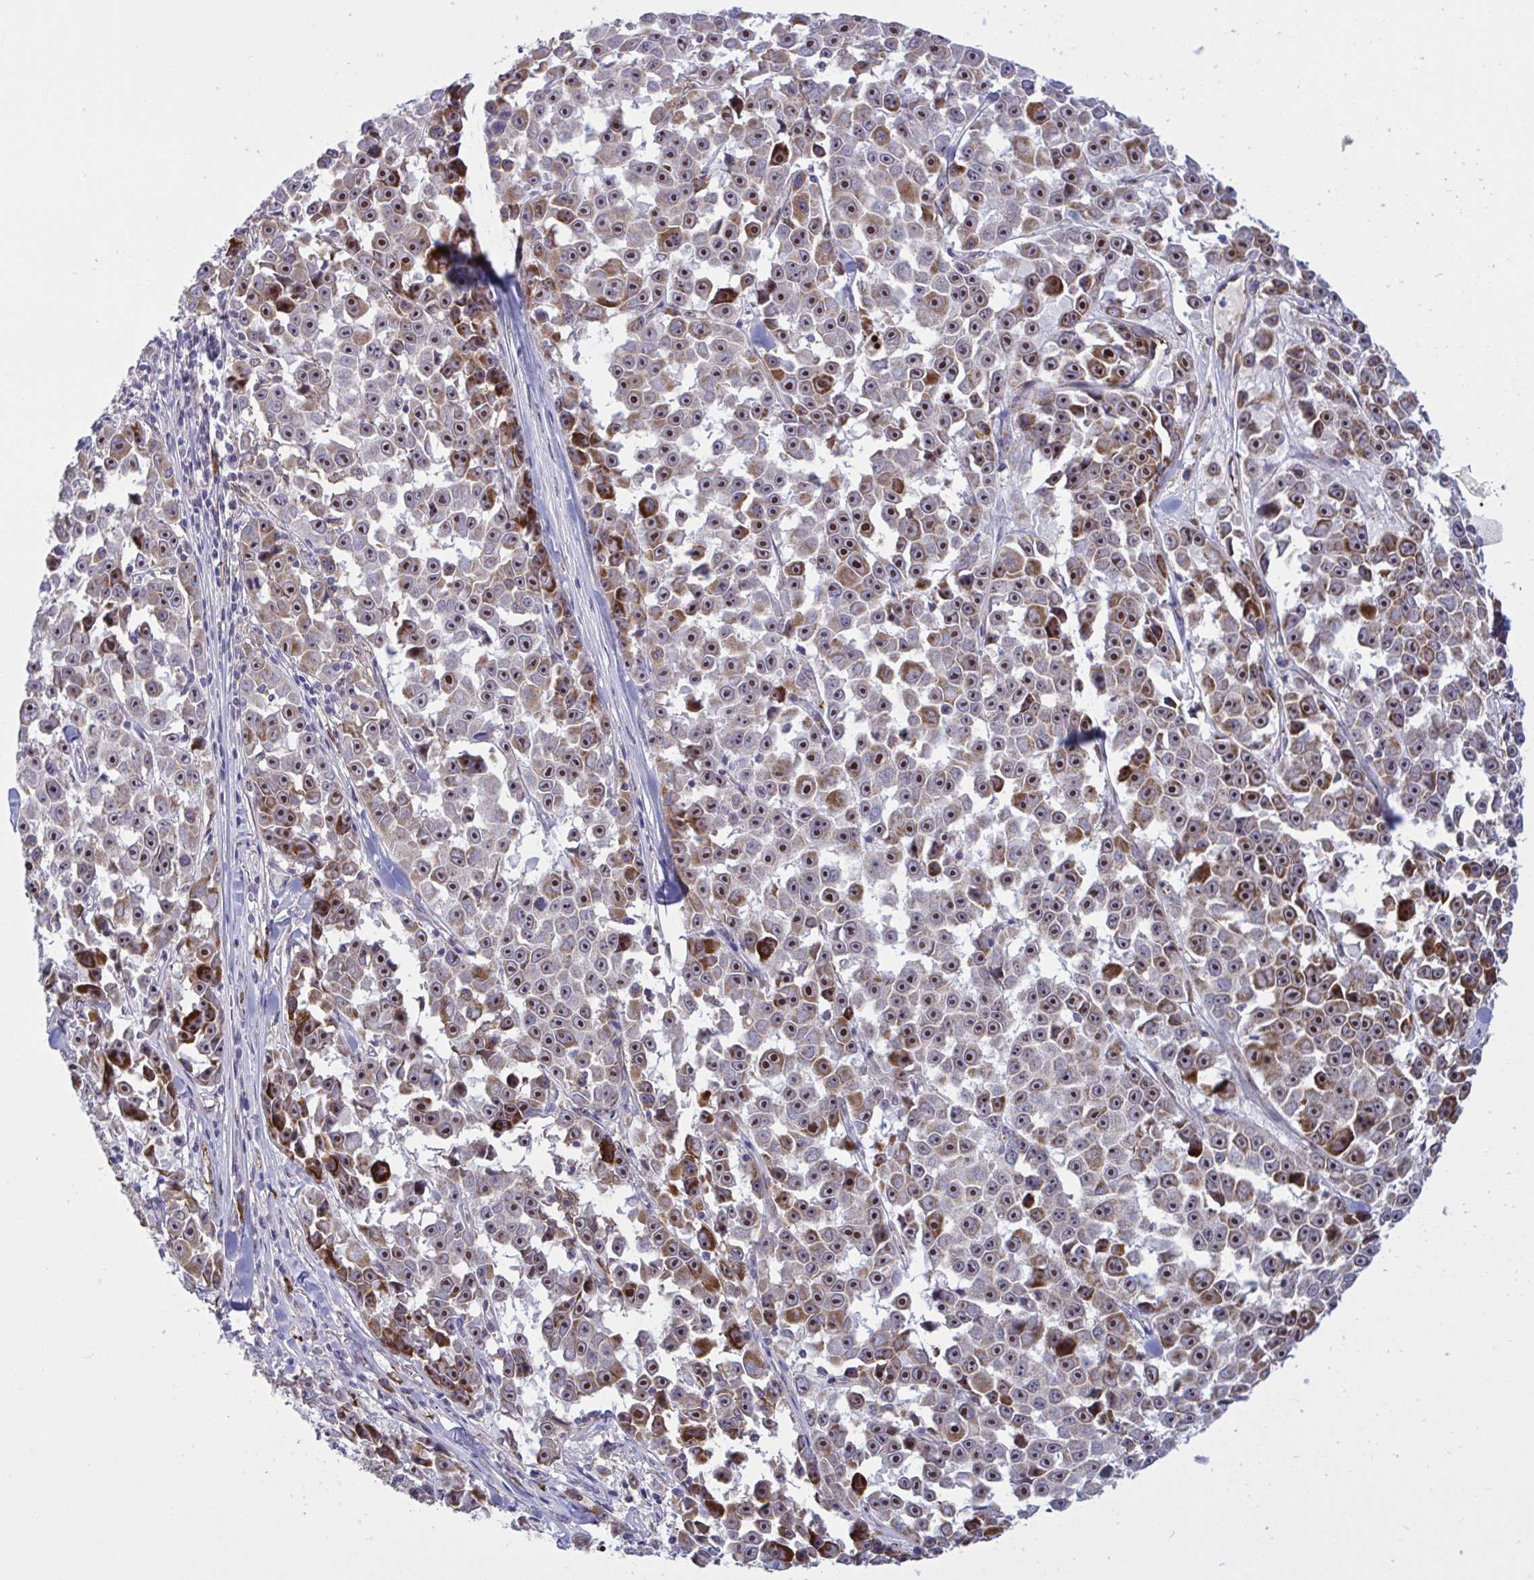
{"staining": {"intensity": "moderate", "quantity": ">75%", "location": "cytoplasmic/membranous,nuclear"}, "tissue": "melanoma", "cell_type": "Tumor cells", "image_type": "cancer", "snomed": [{"axis": "morphology", "description": "Malignant melanoma, NOS"}, {"axis": "topography", "description": "Skin"}], "caption": "Moderate cytoplasmic/membranous and nuclear protein positivity is seen in approximately >75% of tumor cells in malignant melanoma.", "gene": "CD101", "patient": {"sex": "female", "age": 66}}